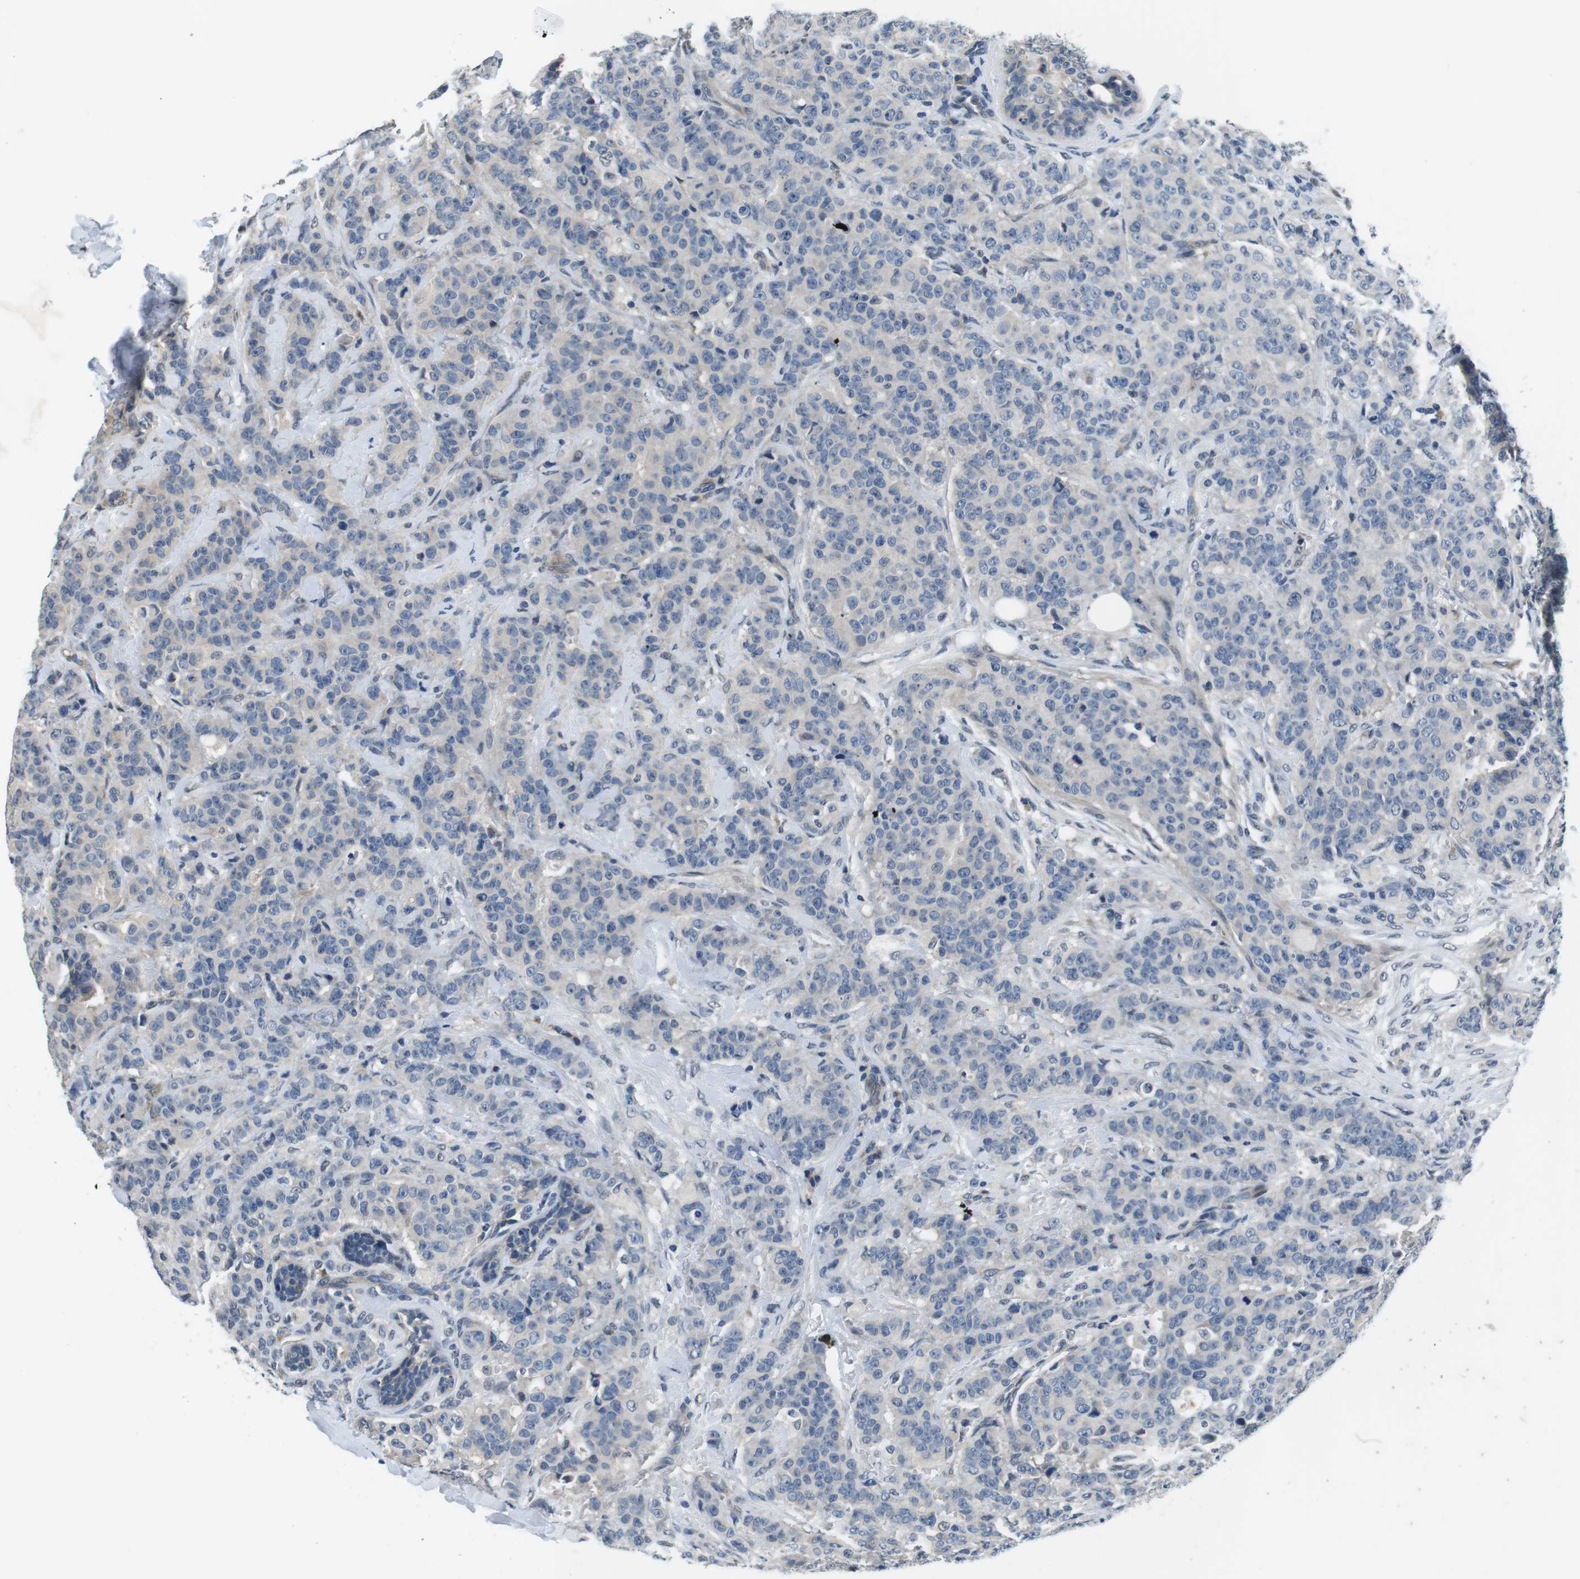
{"staining": {"intensity": "negative", "quantity": "none", "location": "none"}, "tissue": "breast cancer", "cell_type": "Tumor cells", "image_type": "cancer", "snomed": [{"axis": "morphology", "description": "Normal tissue, NOS"}, {"axis": "morphology", "description": "Duct carcinoma"}, {"axis": "topography", "description": "Breast"}], "caption": "An image of human breast infiltrating ductal carcinoma is negative for staining in tumor cells. (Brightfield microscopy of DAB immunohistochemistry at high magnification).", "gene": "CD163L1", "patient": {"sex": "female", "age": 40}}